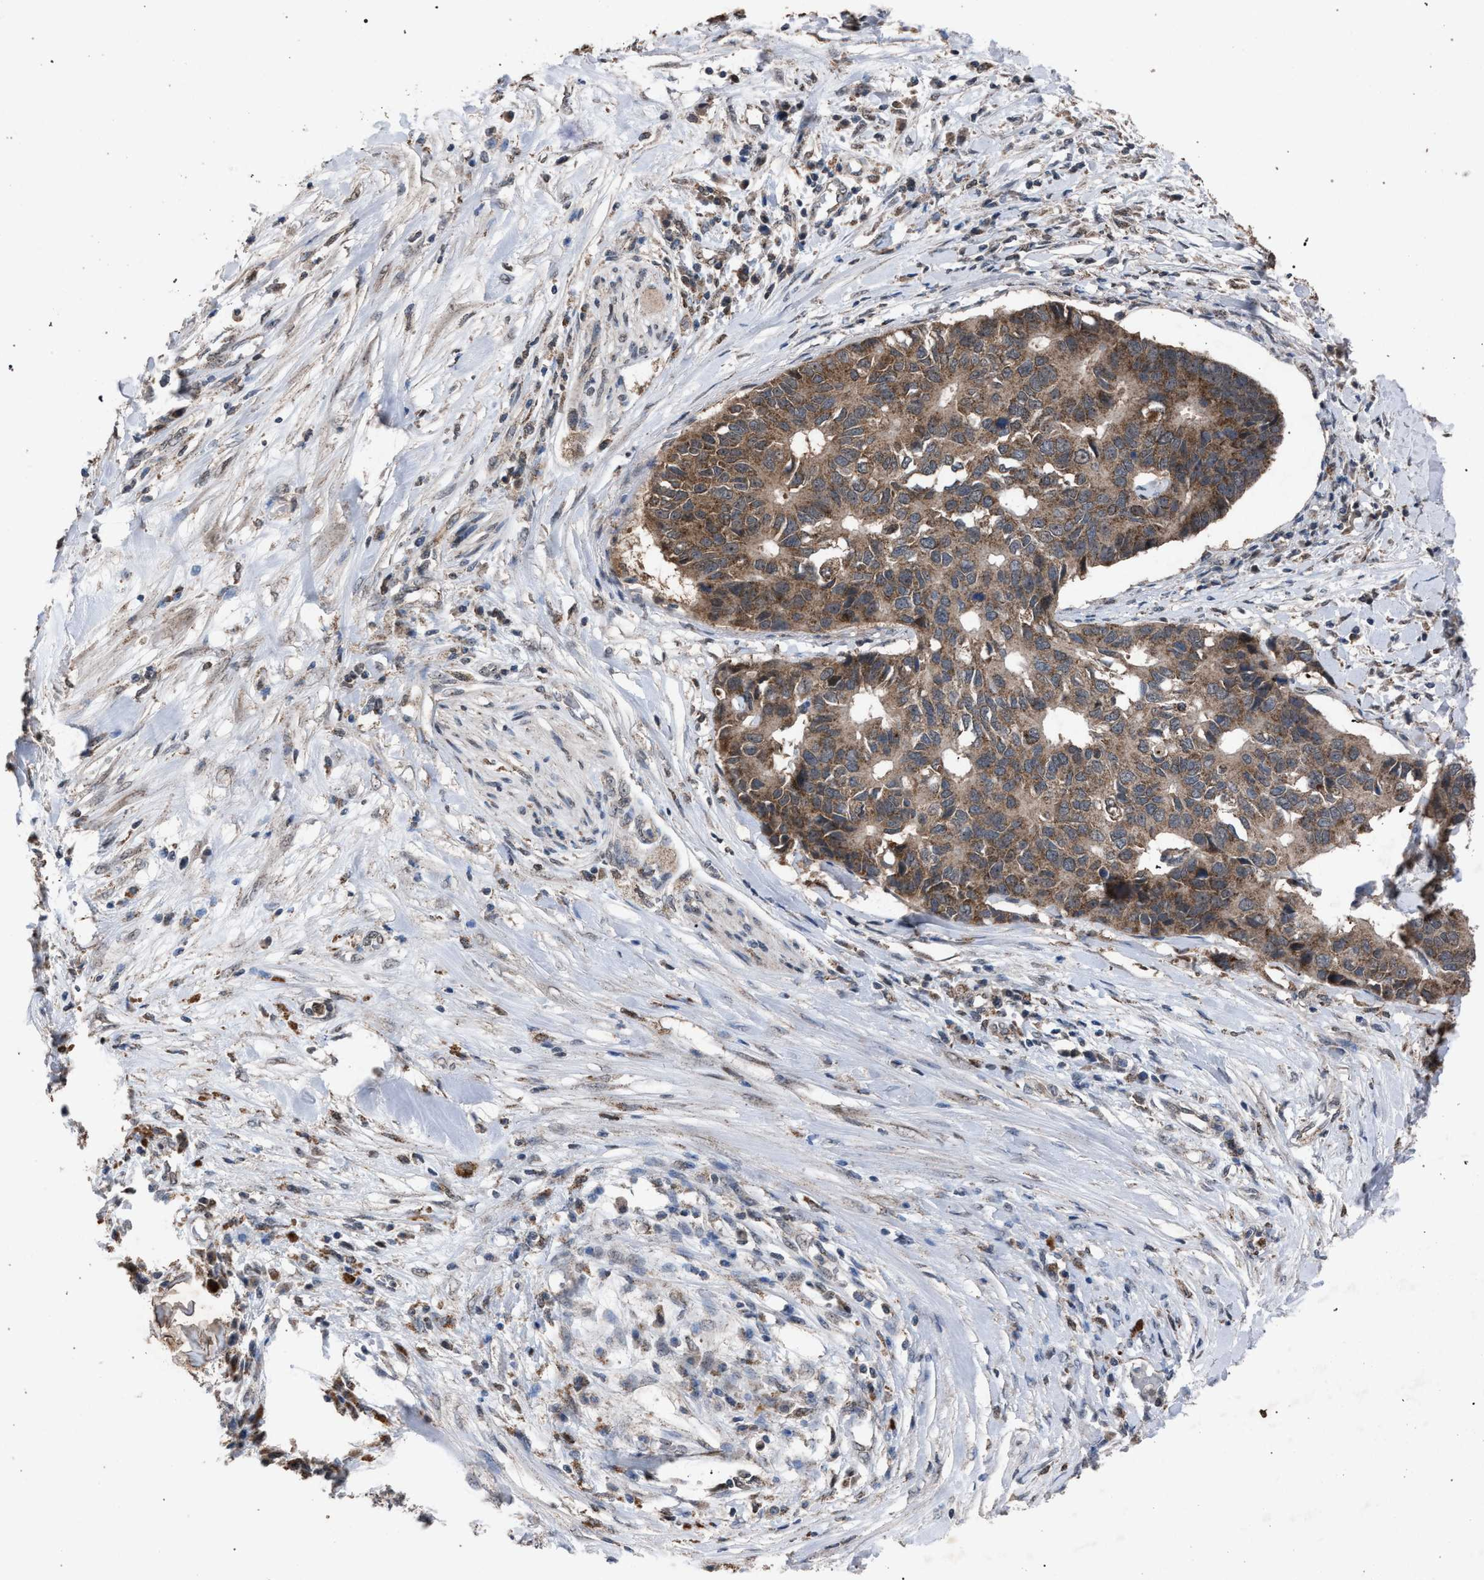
{"staining": {"intensity": "moderate", "quantity": ">75%", "location": "cytoplasmic/membranous"}, "tissue": "pancreatic cancer", "cell_type": "Tumor cells", "image_type": "cancer", "snomed": [{"axis": "morphology", "description": "Adenocarcinoma, NOS"}, {"axis": "topography", "description": "Pancreas"}], "caption": "IHC image of pancreatic cancer stained for a protein (brown), which demonstrates medium levels of moderate cytoplasmic/membranous positivity in about >75% of tumor cells.", "gene": "HSD17B4", "patient": {"sex": "female", "age": 56}}